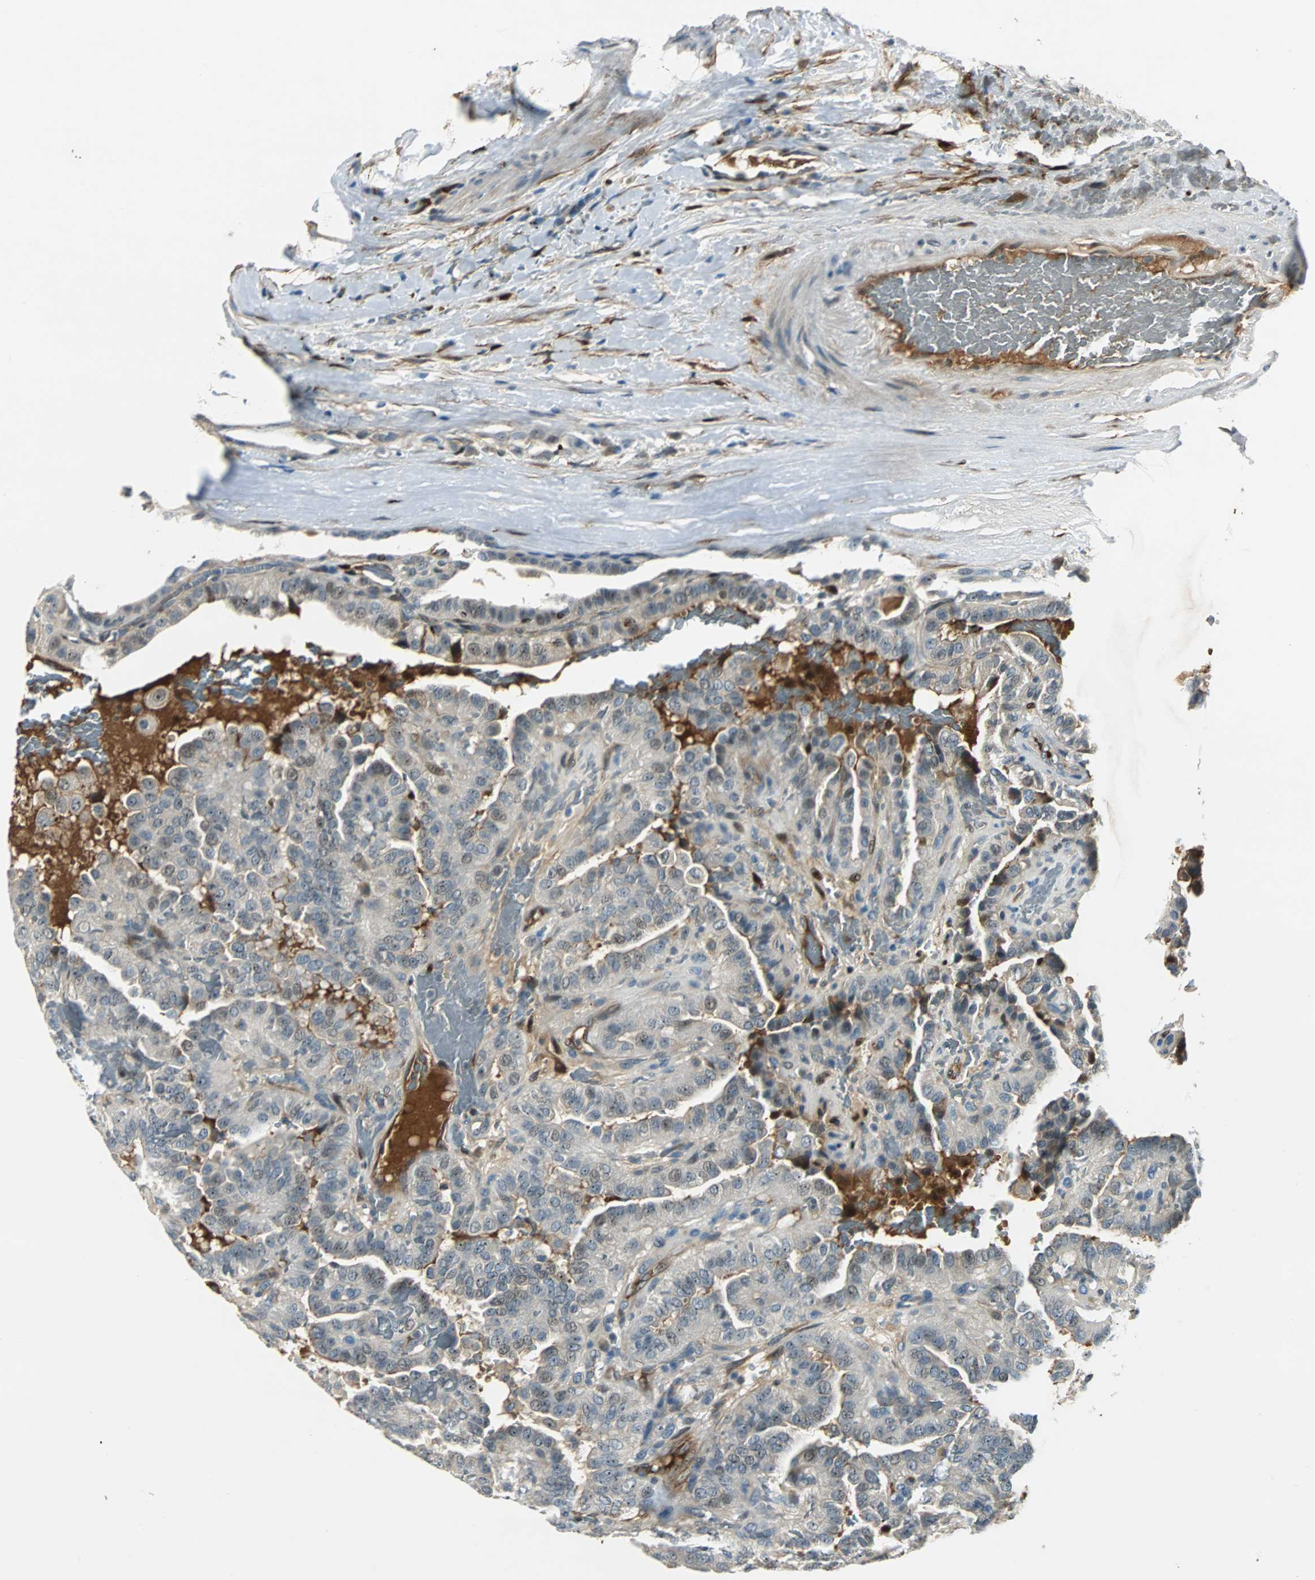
{"staining": {"intensity": "weak", "quantity": "25%-75%", "location": "cytoplasmic/membranous,nuclear"}, "tissue": "thyroid cancer", "cell_type": "Tumor cells", "image_type": "cancer", "snomed": [{"axis": "morphology", "description": "Papillary adenocarcinoma, NOS"}, {"axis": "topography", "description": "Thyroid gland"}], "caption": "Immunohistochemistry of human thyroid cancer demonstrates low levels of weak cytoplasmic/membranous and nuclear staining in about 25%-75% of tumor cells.", "gene": "FHL2", "patient": {"sex": "male", "age": 77}}